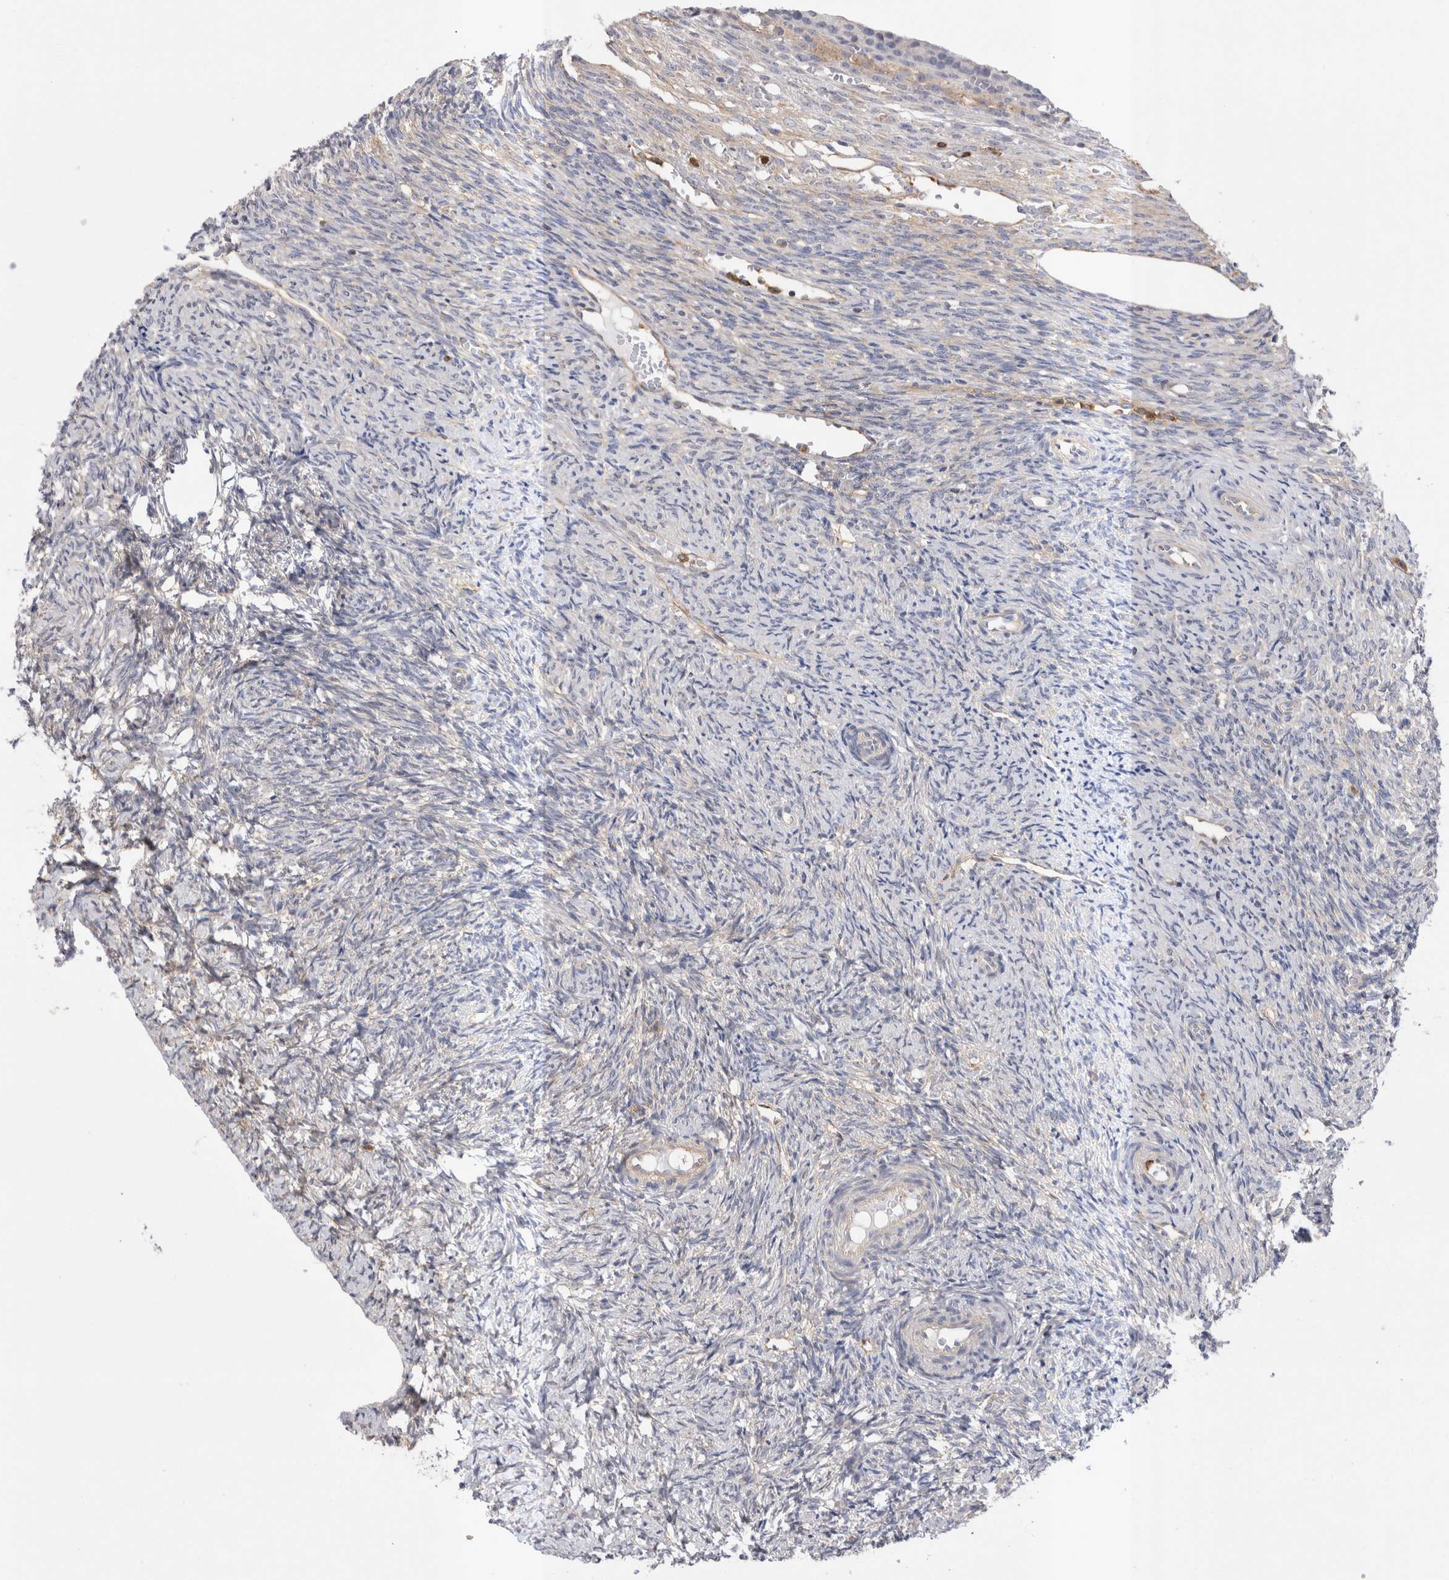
{"staining": {"intensity": "strong", "quantity": ">75%", "location": "cytoplasmic/membranous"}, "tissue": "ovary", "cell_type": "Follicle cells", "image_type": "normal", "snomed": [{"axis": "morphology", "description": "Normal tissue, NOS"}, {"axis": "topography", "description": "Ovary"}], "caption": "This is an image of IHC staining of benign ovary, which shows strong positivity in the cytoplasmic/membranous of follicle cells.", "gene": "RAB11FIP1", "patient": {"sex": "female", "age": 41}}